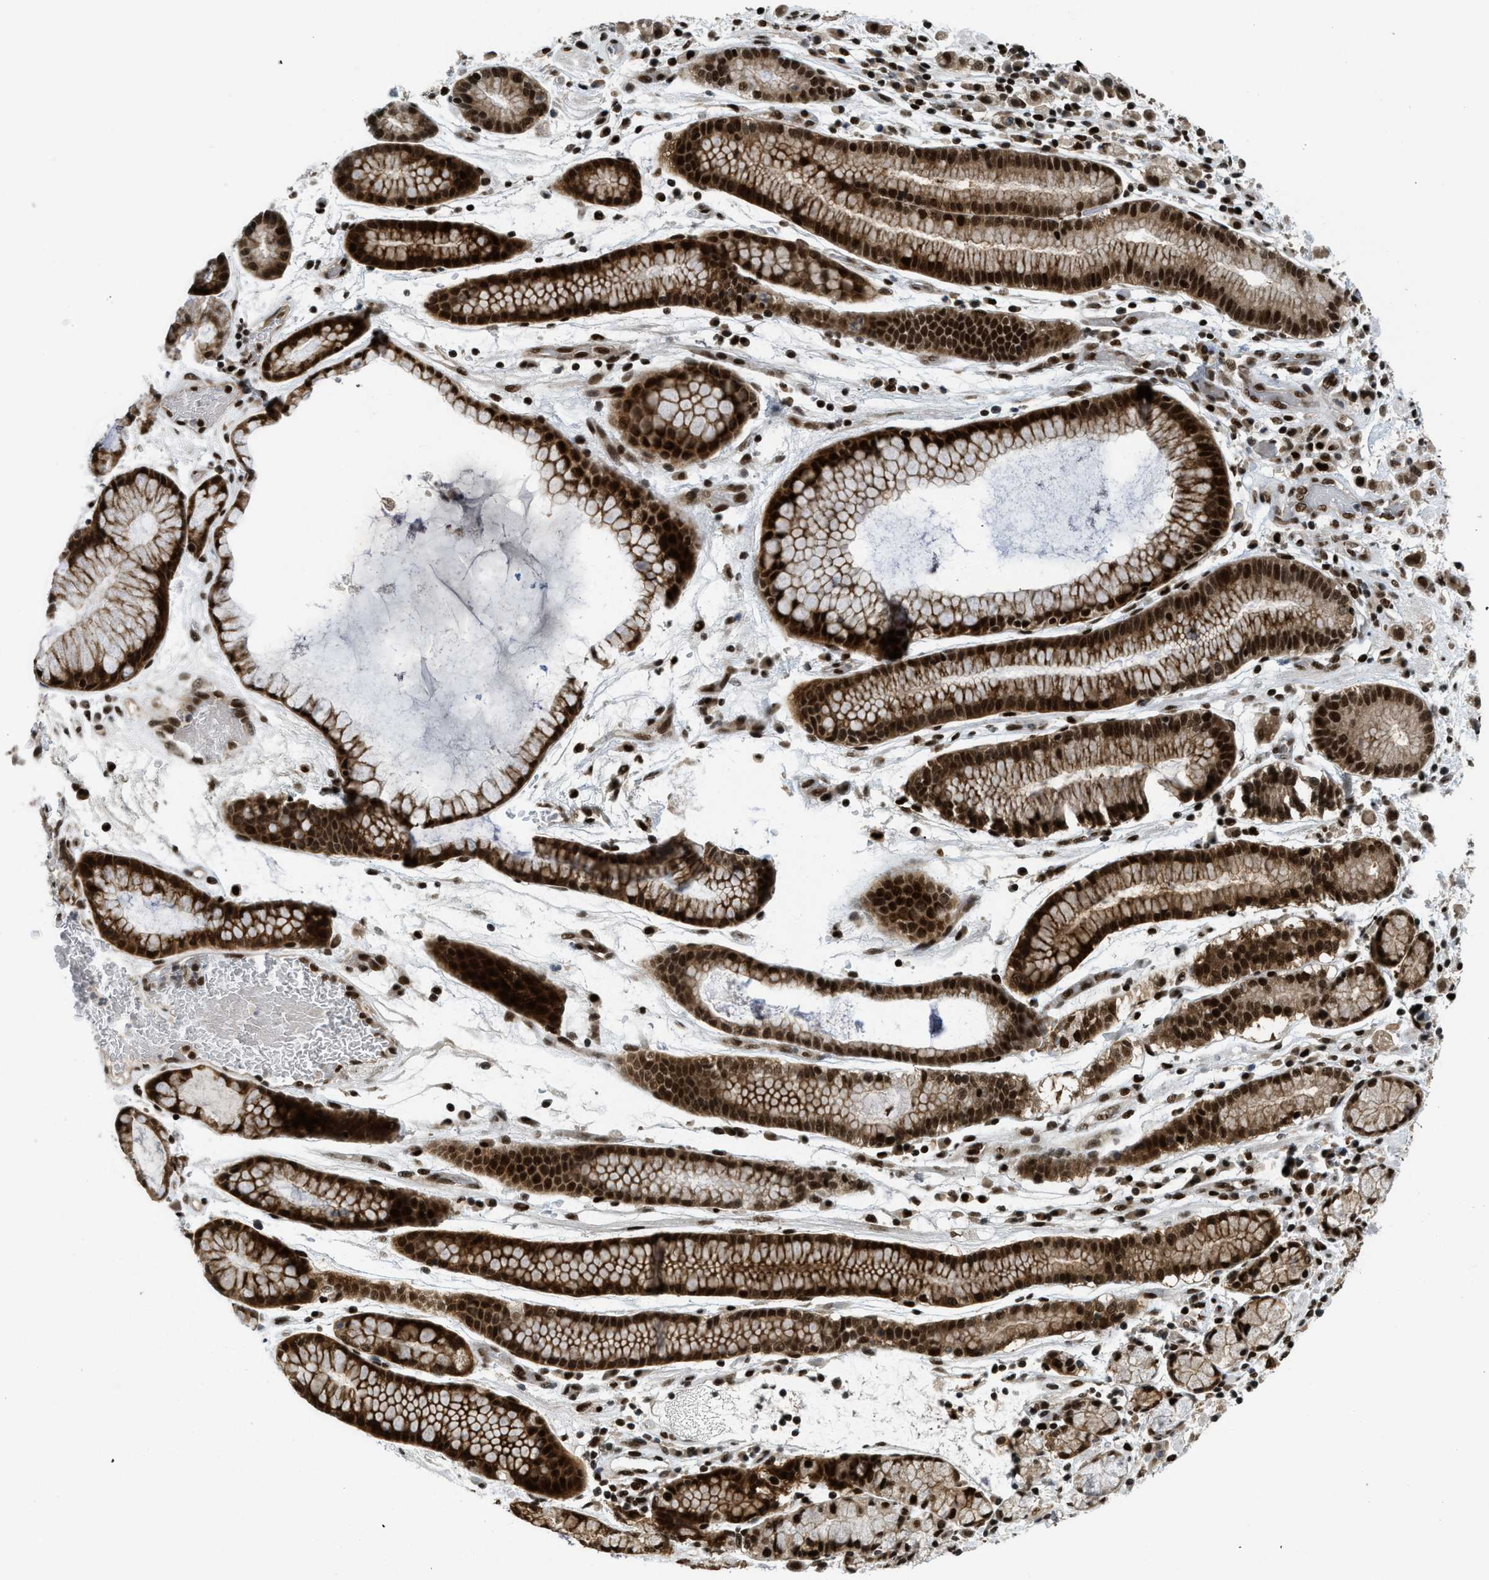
{"staining": {"intensity": "strong", "quantity": ">75%", "location": "nuclear"}, "tissue": "stomach cancer", "cell_type": "Tumor cells", "image_type": "cancer", "snomed": [{"axis": "morphology", "description": "Adenocarcinoma, NOS"}, {"axis": "topography", "description": "Stomach, lower"}], "caption": "Stomach cancer (adenocarcinoma) tissue shows strong nuclear expression in approximately >75% of tumor cells", "gene": "RFX5", "patient": {"sex": "male", "age": 88}}